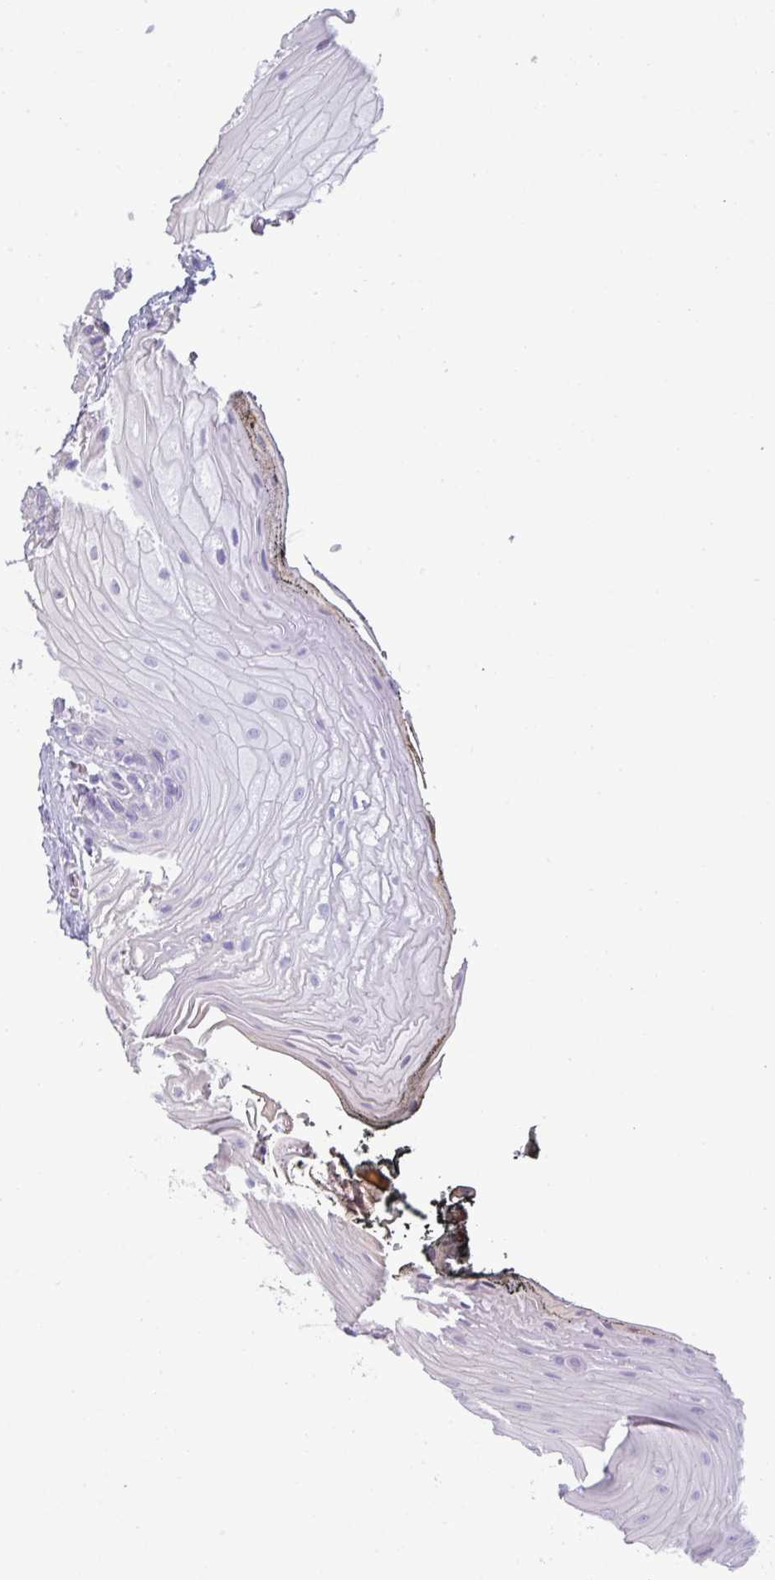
{"staining": {"intensity": "negative", "quantity": "none", "location": "none"}, "tissue": "oral mucosa", "cell_type": "Squamous epithelial cells", "image_type": "normal", "snomed": [{"axis": "morphology", "description": "Normal tissue, NOS"}, {"axis": "morphology", "description": "Squamous cell carcinoma, NOS"}, {"axis": "topography", "description": "Oral tissue"}, {"axis": "topography", "description": "Head-Neck"}], "caption": "Photomicrograph shows no protein staining in squamous epithelial cells of benign oral mucosa. (DAB (3,3'-diaminobenzidine) immunohistochemistry (IHC), high magnification).", "gene": "ASXL3", "patient": {"sex": "female", "age": 81}}